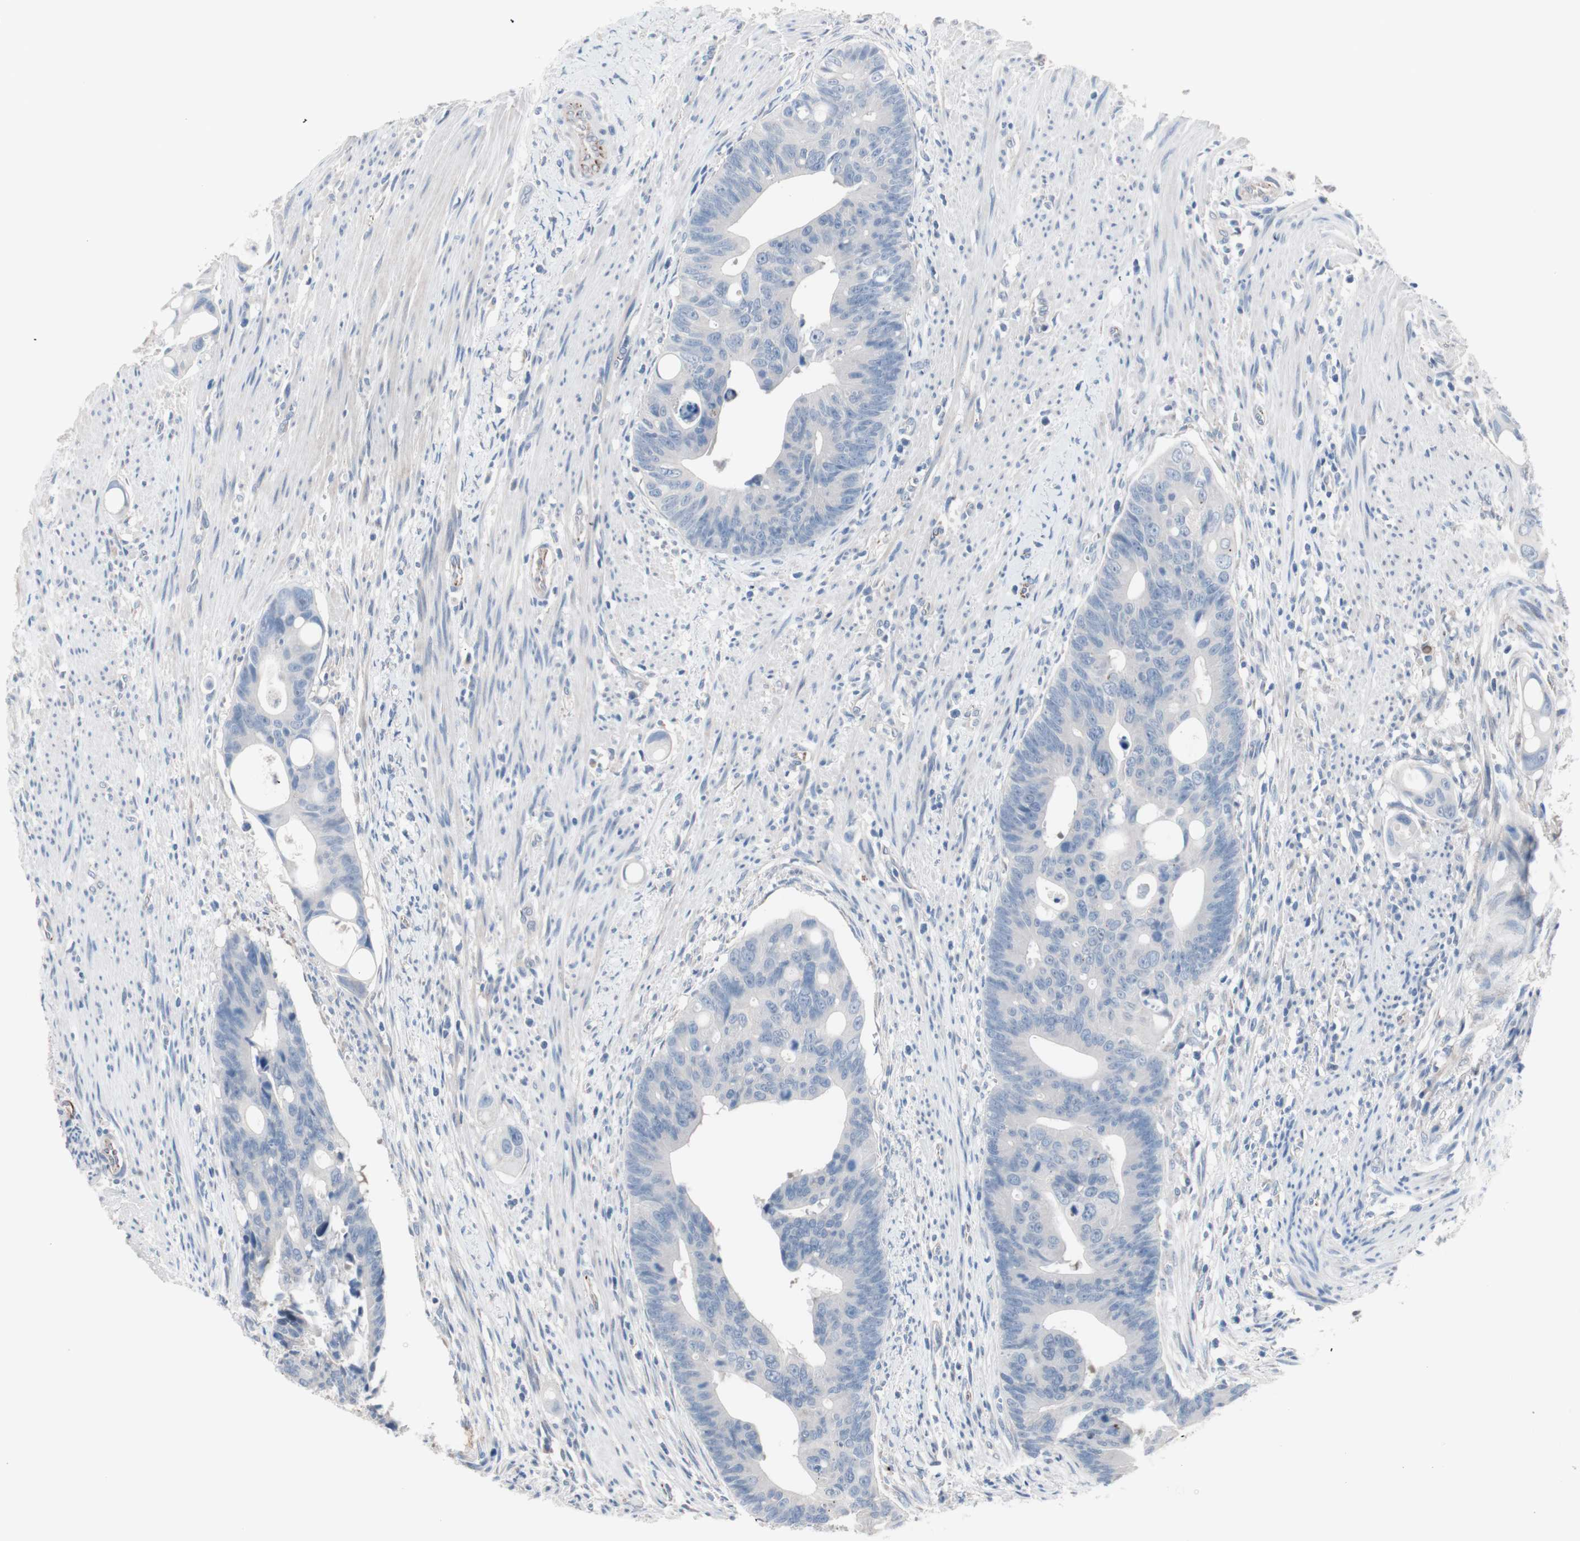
{"staining": {"intensity": "negative", "quantity": "none", "location": "none"}, "tissue": "colorectal cancer", "cell_type": "Tumor cells", "image_type": "cancer", "snomed": [{"axis": "morphology", "description": "Adenocarcinoma, NOS"}, {"axis": "topography", "description": "Colon"}], "caption": "Immunohistochemical staining of human adenocarcinoma (colorectal) shows no significant expression in tumor cells.", "gene": "ULBP1", "patient": {"sex": "female", "age": 57}}